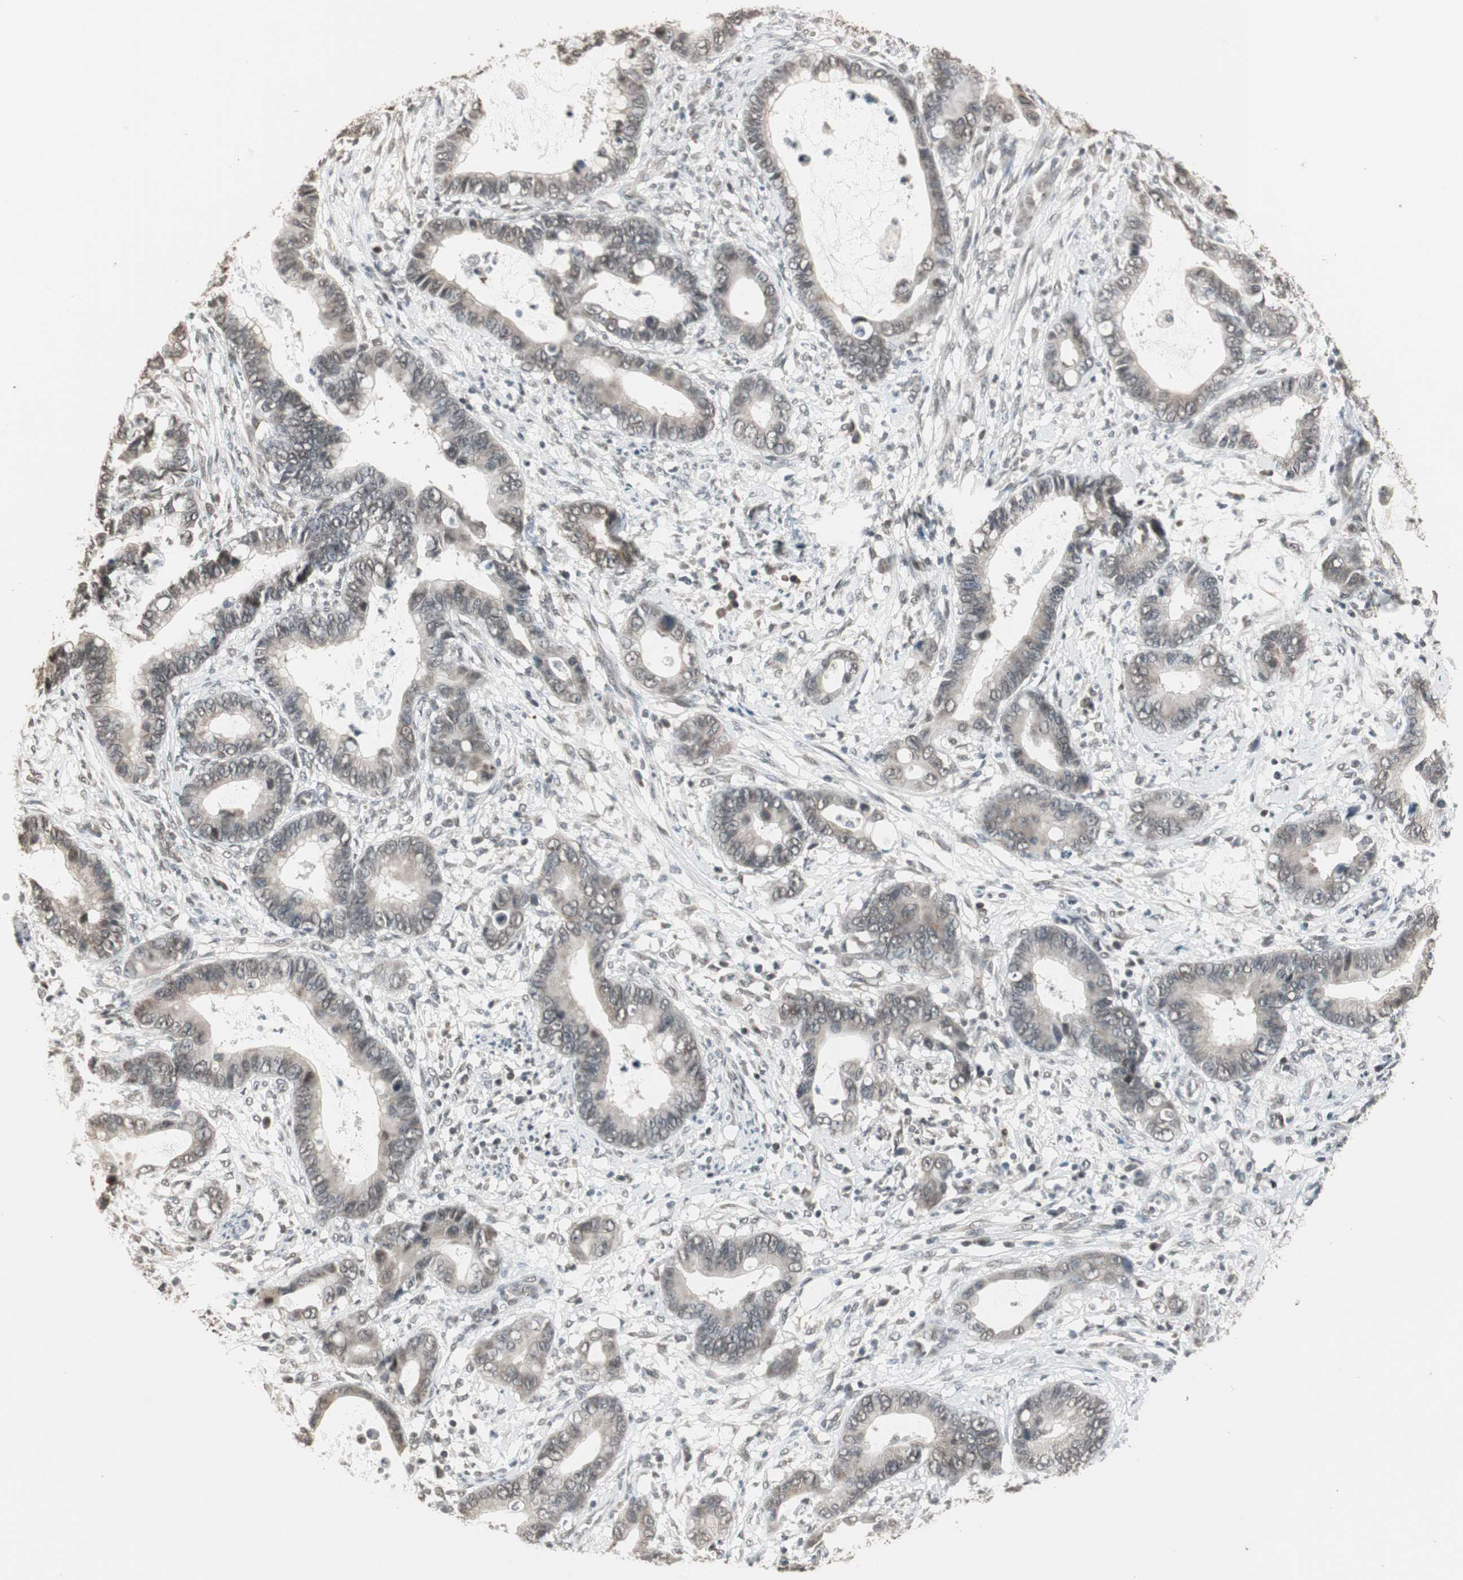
{"staining": {"intensity": "weak", "quantity": "25%-75%", "location": "cytoplasmic/membranous"}, "tissue": "cervical cancer", "cell_type": "Tumor cells", "image_type": "cancer", "snomed": [{"axis": "morphology", "description": "Adenocarcinoma, NOS"}, {"axis": "topography", "description": "Cervix"}], "caption": "Cervical cancer stained with IHC displays weak cytoplasmic/membranous expression in approximately 25%-75% of tumor cells.", "gene": "CBLC", "patient": {"sex": "female", "age": 44}}